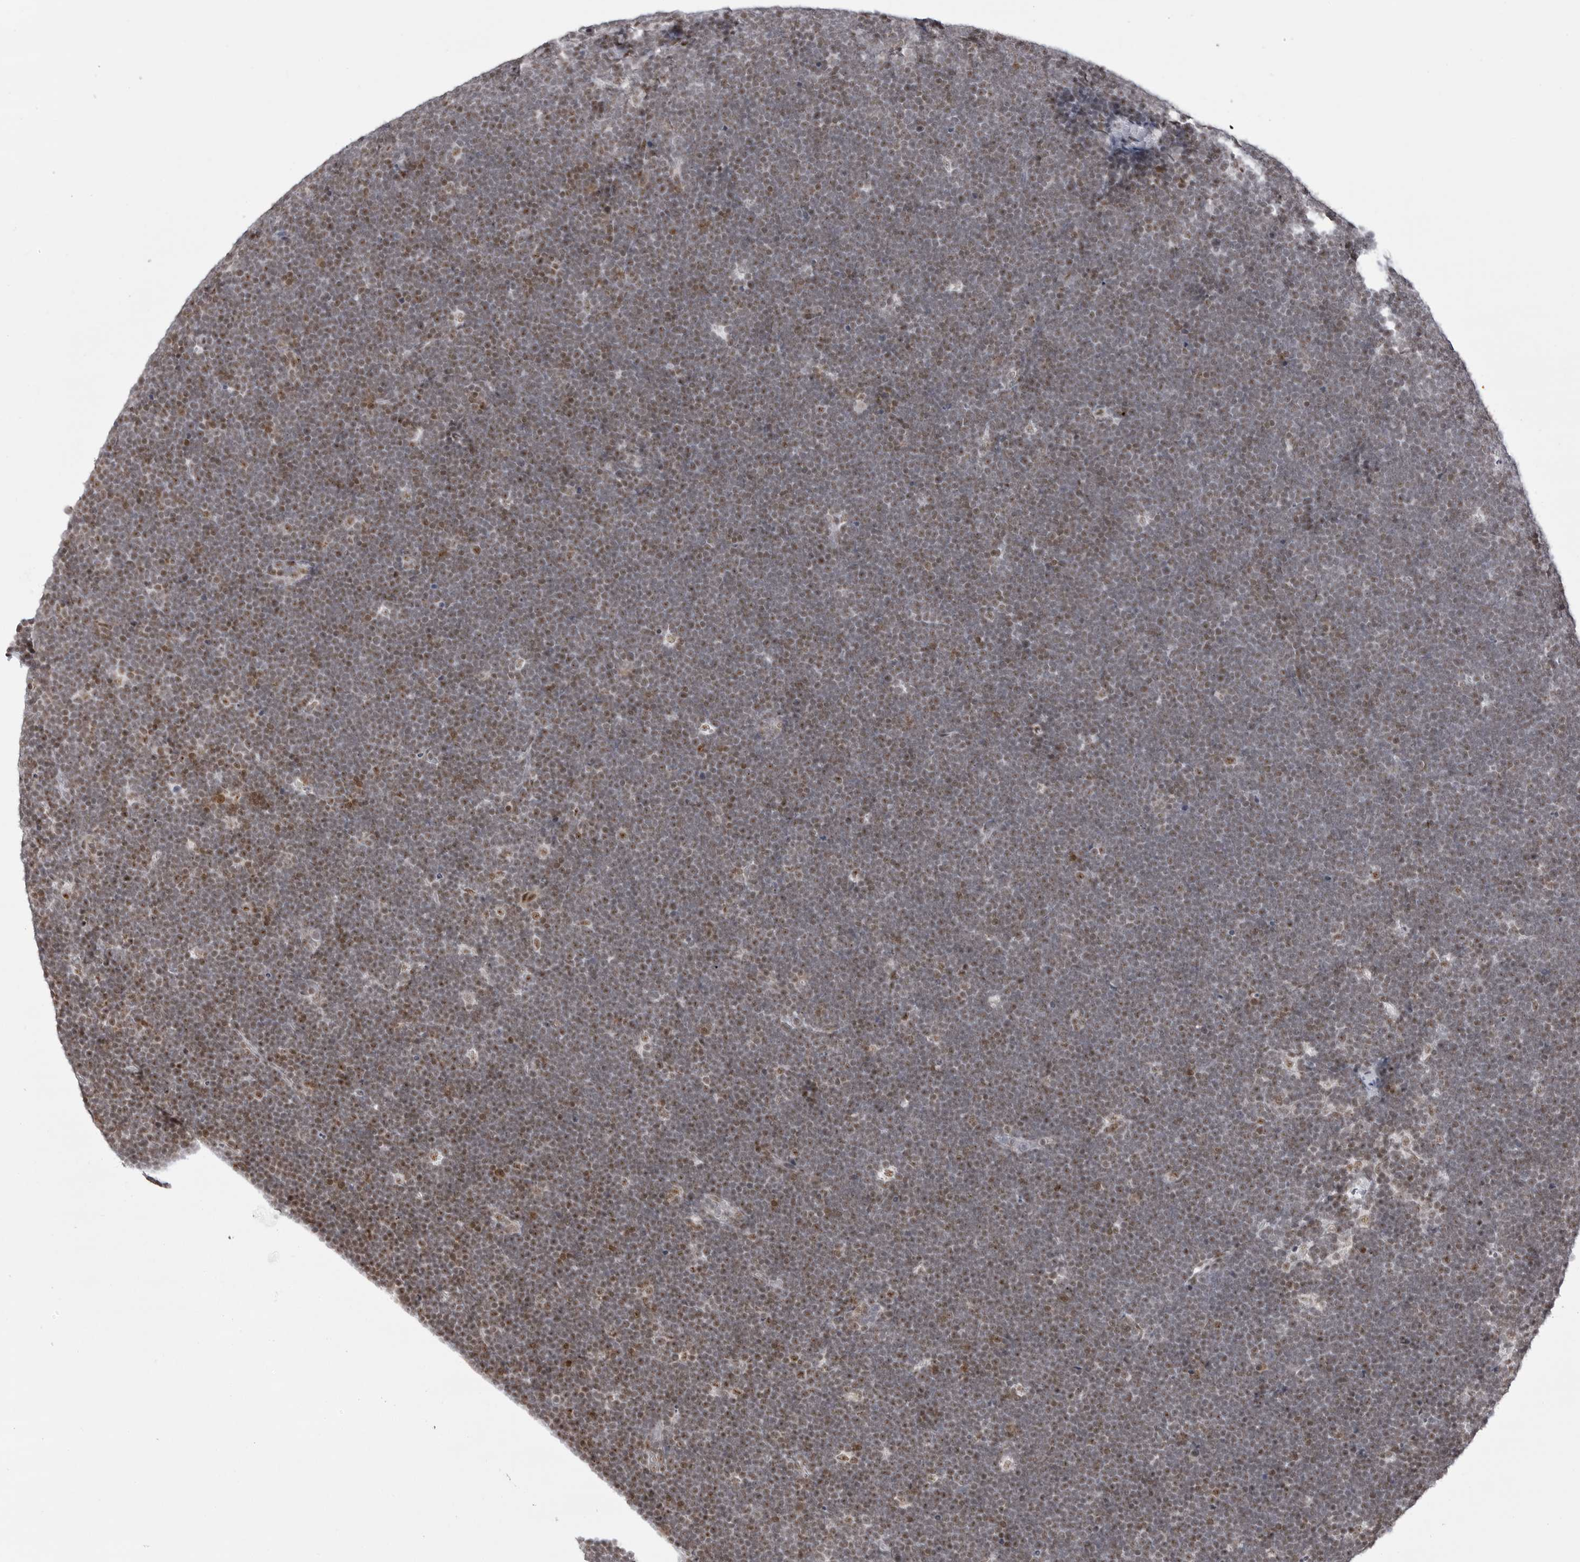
{"staining": {"intensity": "moderate", "quantity": "<25%", "location": "nuclear"}, "tissue": "lymphoma", "cell_type": "Tumor cells", "image_type": "cancer", "snomed": [{"axis": "morphology", "description": "Malignant lymphoma, non-Hodgkin's type, High grade"}, {"axis": "topography", "description": "Lymph node"}], "caption": "Immunohistochemistry image of neoplastic tissue: human malignant lymphoma, non-Hodgkin's type (high-grade) stained using IHC reveals low levels of moderate protein expression localized specifically in the nuclear of tumor cells, appearing as a nuclear brown color.", "gene": "WRAP53", "patient": {"sex": "male", "age": 13}}